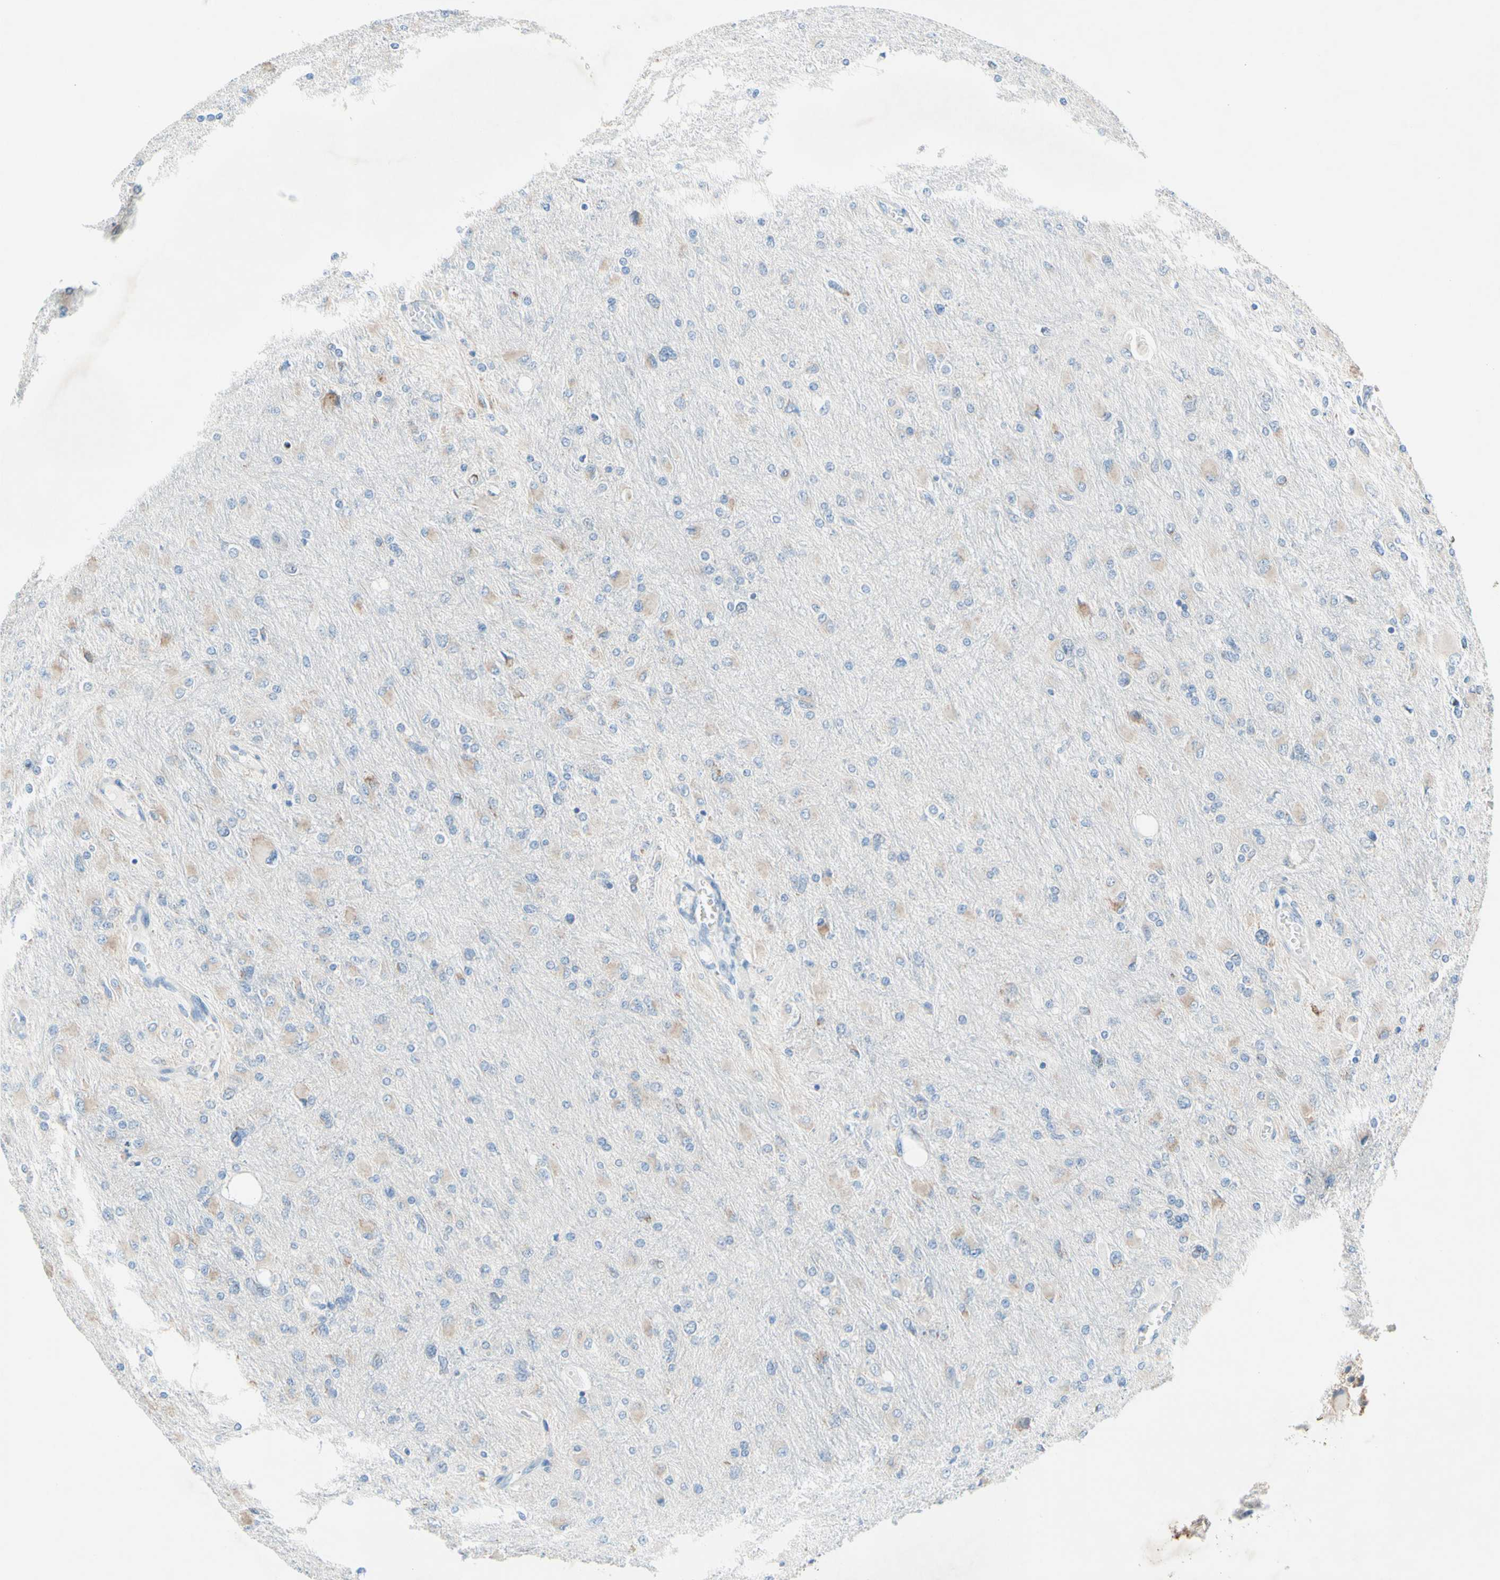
{"staining": {"intensity": "negative", "quantity": "none", "location": "none"}, "tissue": "glioma", "cell_type": "Tumor cells", "image_type": "cancer", "snomed": [{"axis": "morphology", "description": "Glioma, malignant, High grade"}, {"axis": "topography", "description": "Cerebral cortex"}], "caption": "Histopathology image shows no significant protein positivity in tumor cells of glioma.", "gene": "MFF", "patient": {"sex": "female", "age": 36}}